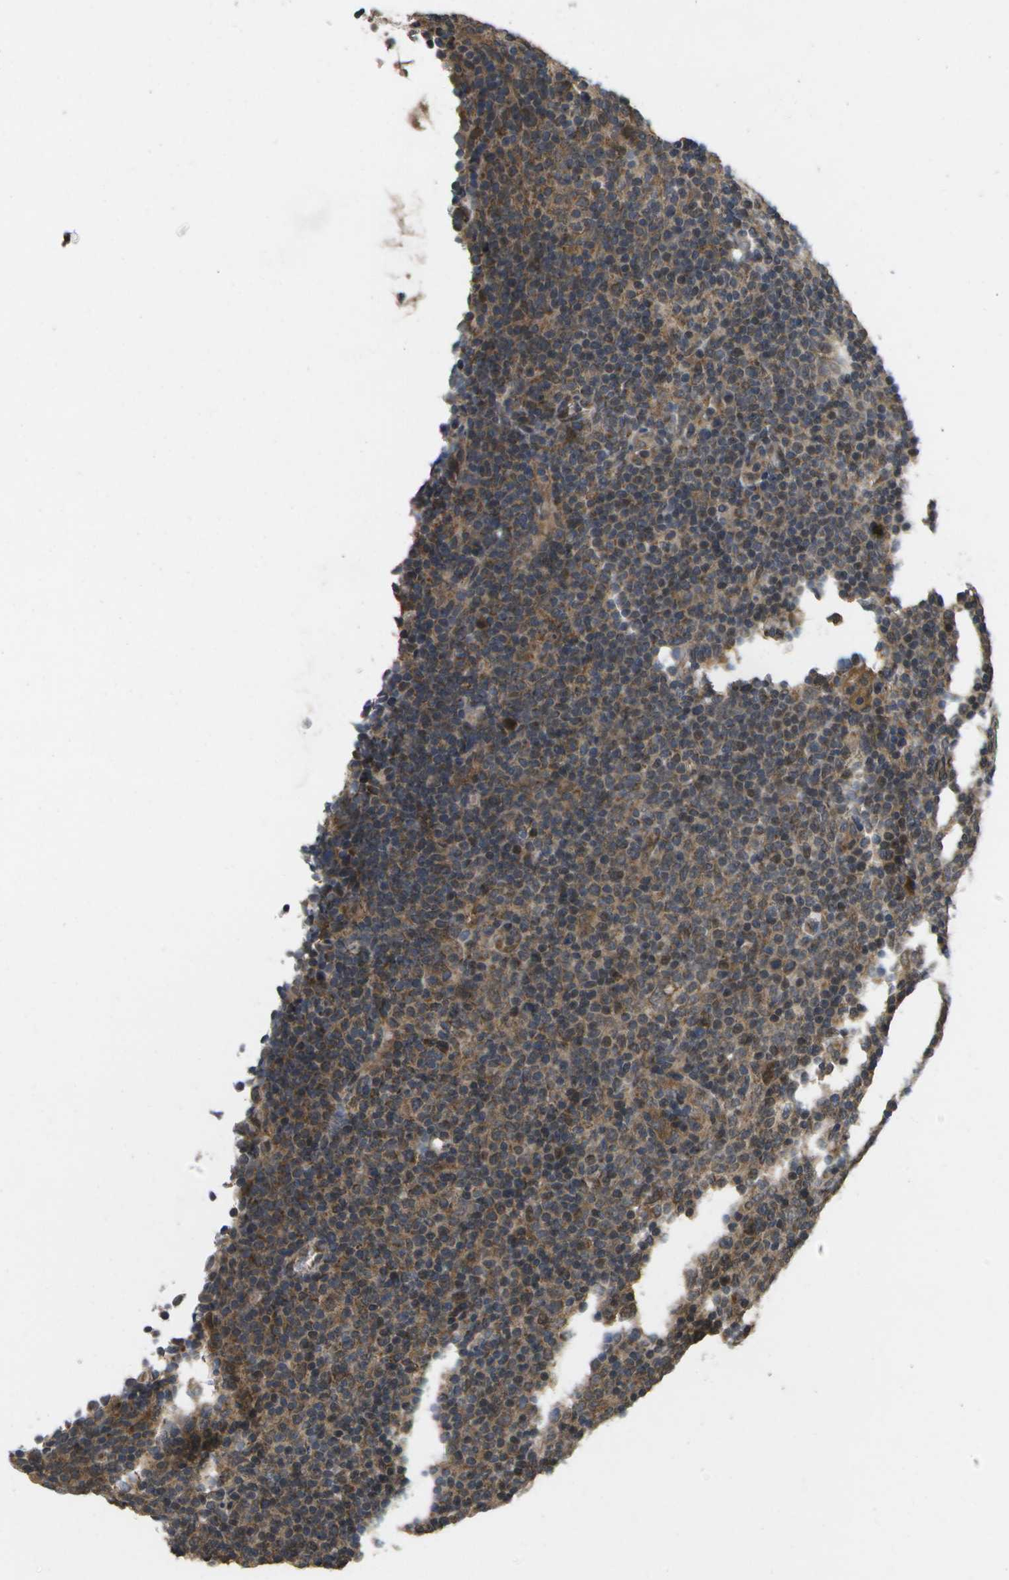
{"staining": {"intensity": "moderate", "quantity": "25%-75%", "location": "cytoplasmic/membranous"}, "tissue": "lymphoma", "cell_type": "Tumor cells", "image_type": "cancer", "snomed": [{"axis": "morphology", "description": "Malignant lymphoma, non-Hodgkin's type, Low grade"}, {"axis": "topography", "description": "Lymph node"}], "caption": "Malignant lymphoma, non-Hodgkin's type (low-grade) stained for a protein shows moderate cytoplasmic/membranous positivity in tumor cells.", "gene": "ALAS1", "patient": {"sex": "male", "age": 70}}